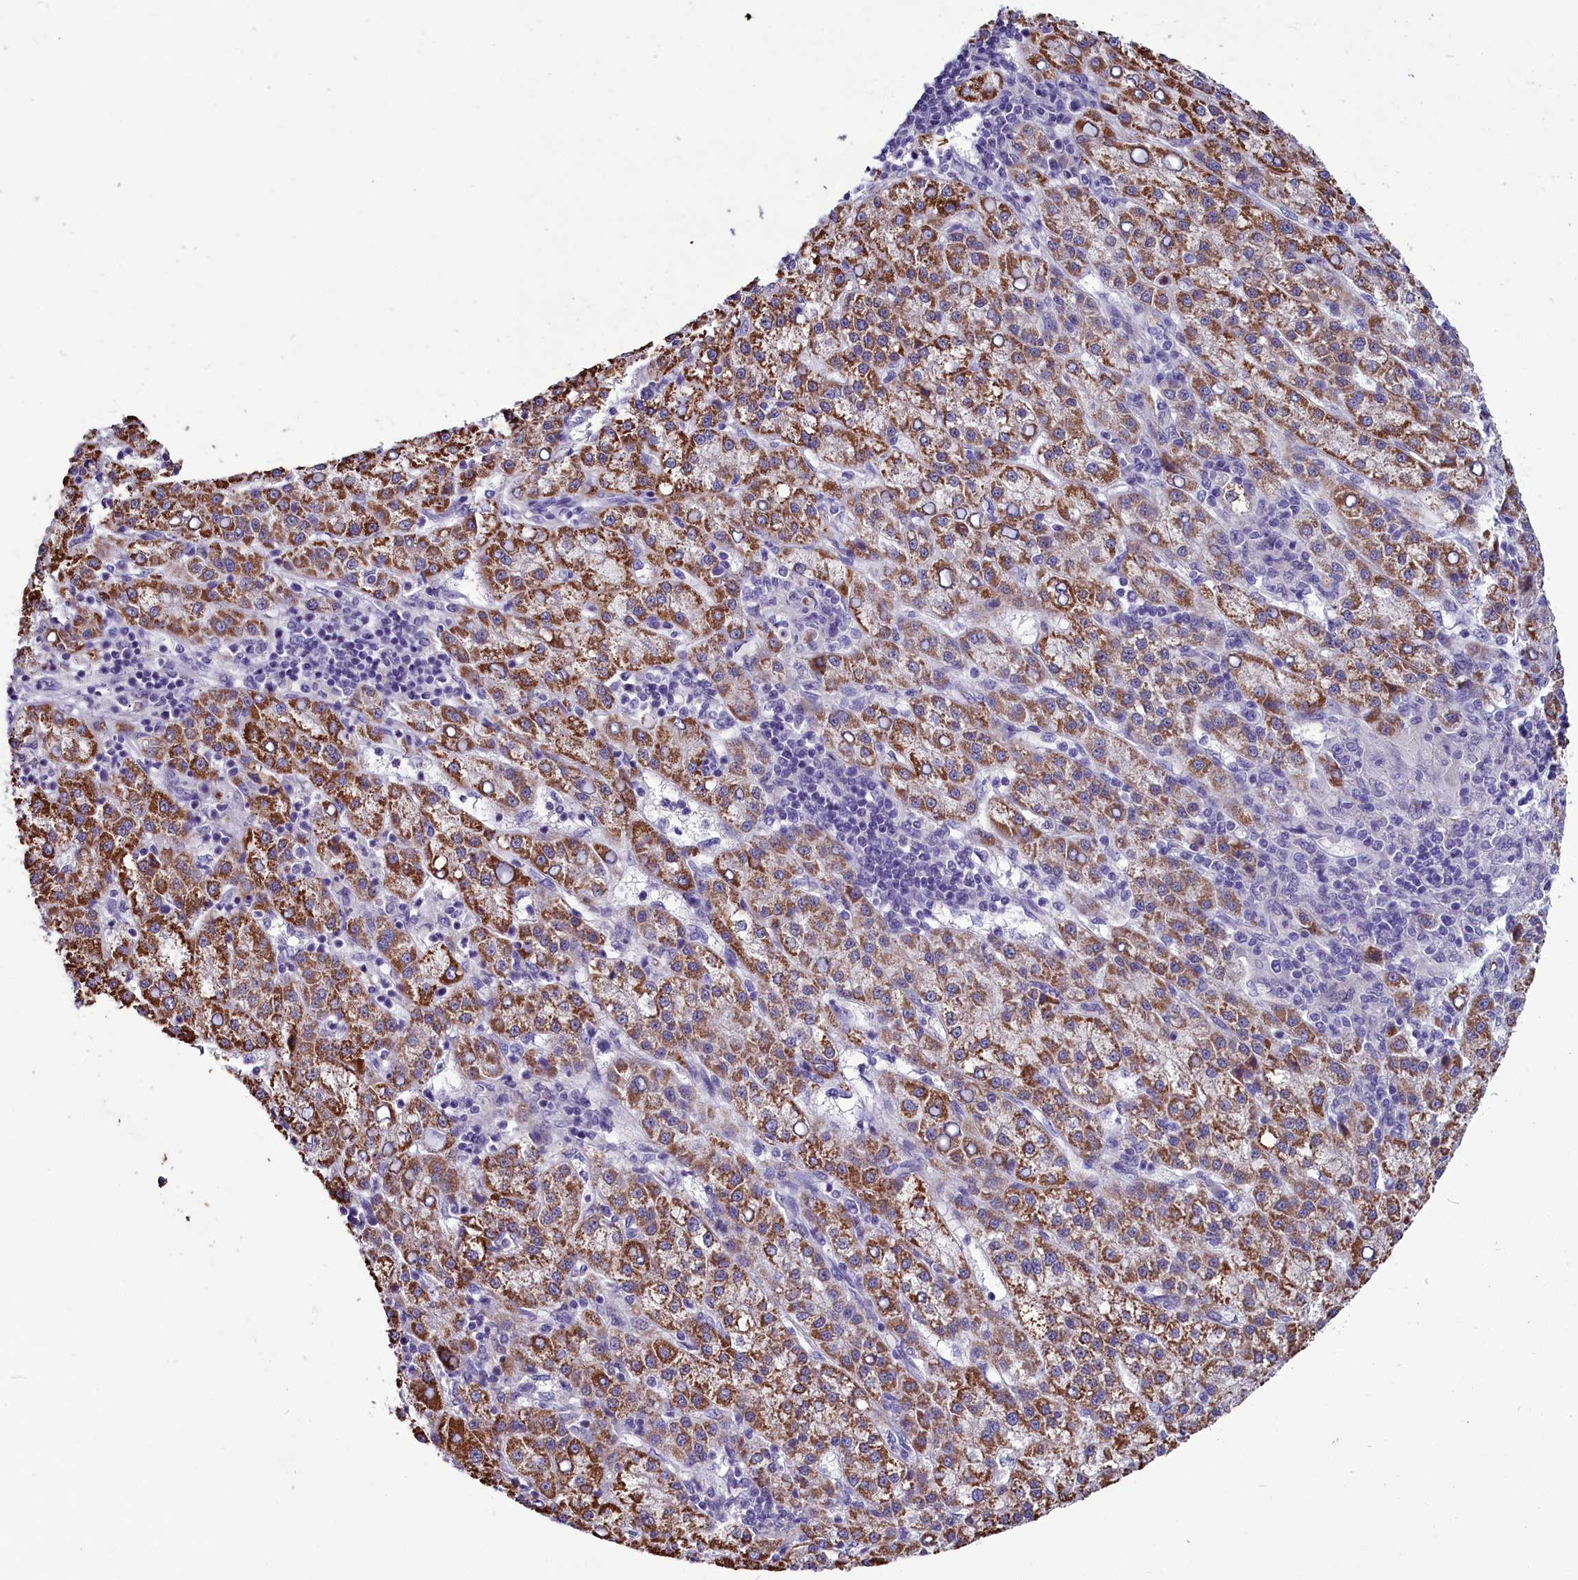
{"staining": {"intensity": "moderate", "quantity": ">75%", "location": "cytoplasmic/membranous"}, "tissue": "liver cancer", "cell_type": "Tumor cells", "image_type": "cancer", "snomed": [{"axis": "morphology", "description": "Carcinoma, Hepatocellular, NOS"}, {"axis": "topography", "description": "Liver"}], "caption": "A photomicrograph showing moderate cytoplasmic/membranous staining in approximately >75% of tumor cells in liver hepatocellular carcinoma, as visualized by brown immunohistochemical staining.", "gene": "SCD5", "patient": {"sex": "female", "age": 58}}